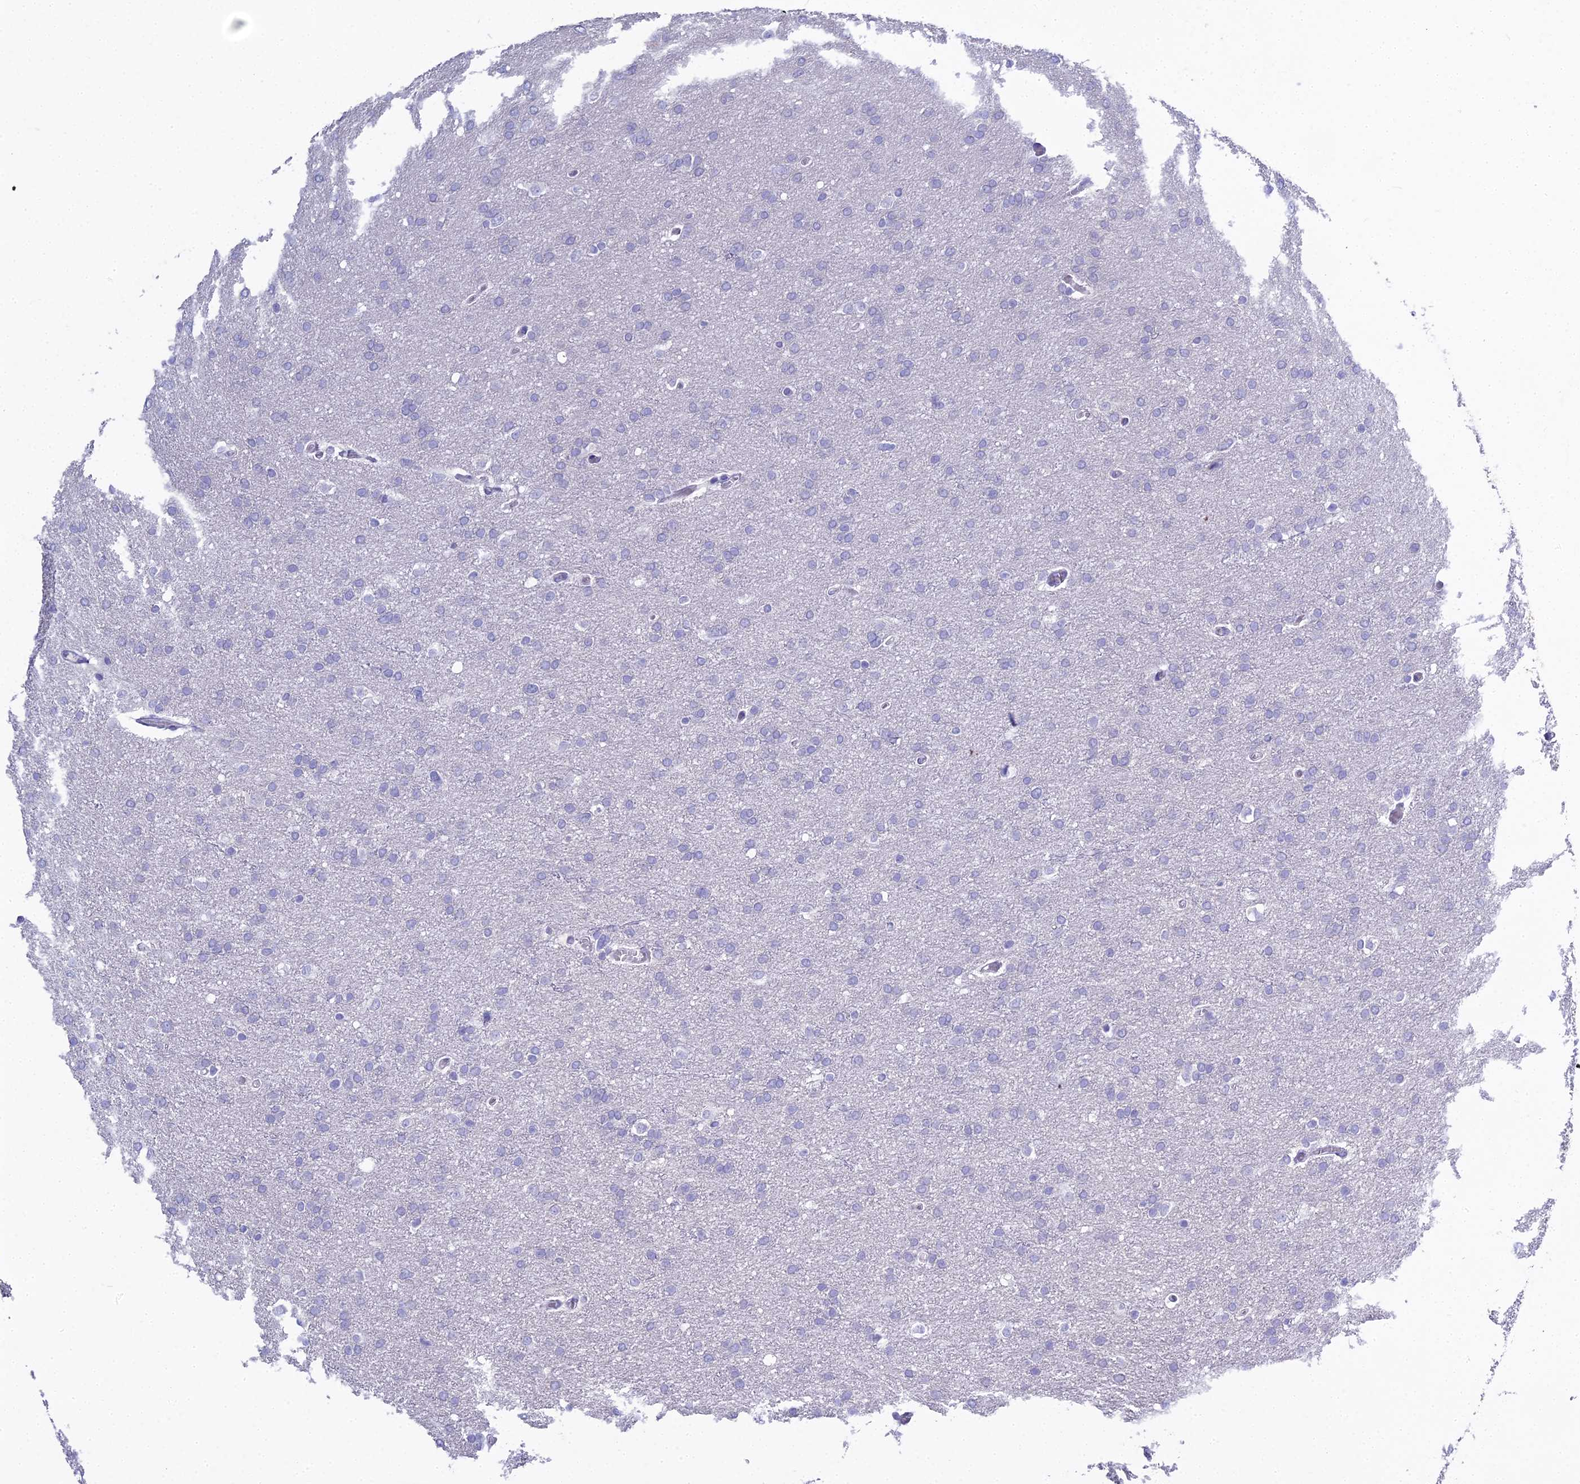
{"staining": {"intensity": "negative", "quantity": "none", "location": "none"}, "tissue": "glioma", "cell_type": "Tumor cells", "image_type": "cancer", "snomed": [{"axis": "morphology", "description": "Glioma, malignant, High grade"}, {"axis": "topography", "description": "Cerebral cortex"}], "caption": "An immunohistochemistry (IHC) micrograph of malignant high-grade glioma is shown. There is no staining in tumor cells of malignant high-grade glioma. The staining is performed using DAB brown chromogen with nuclei counter-stained in using hematoxylin.", "gene": "S100A7", "patient": {"sex": "female", "age": 36}}